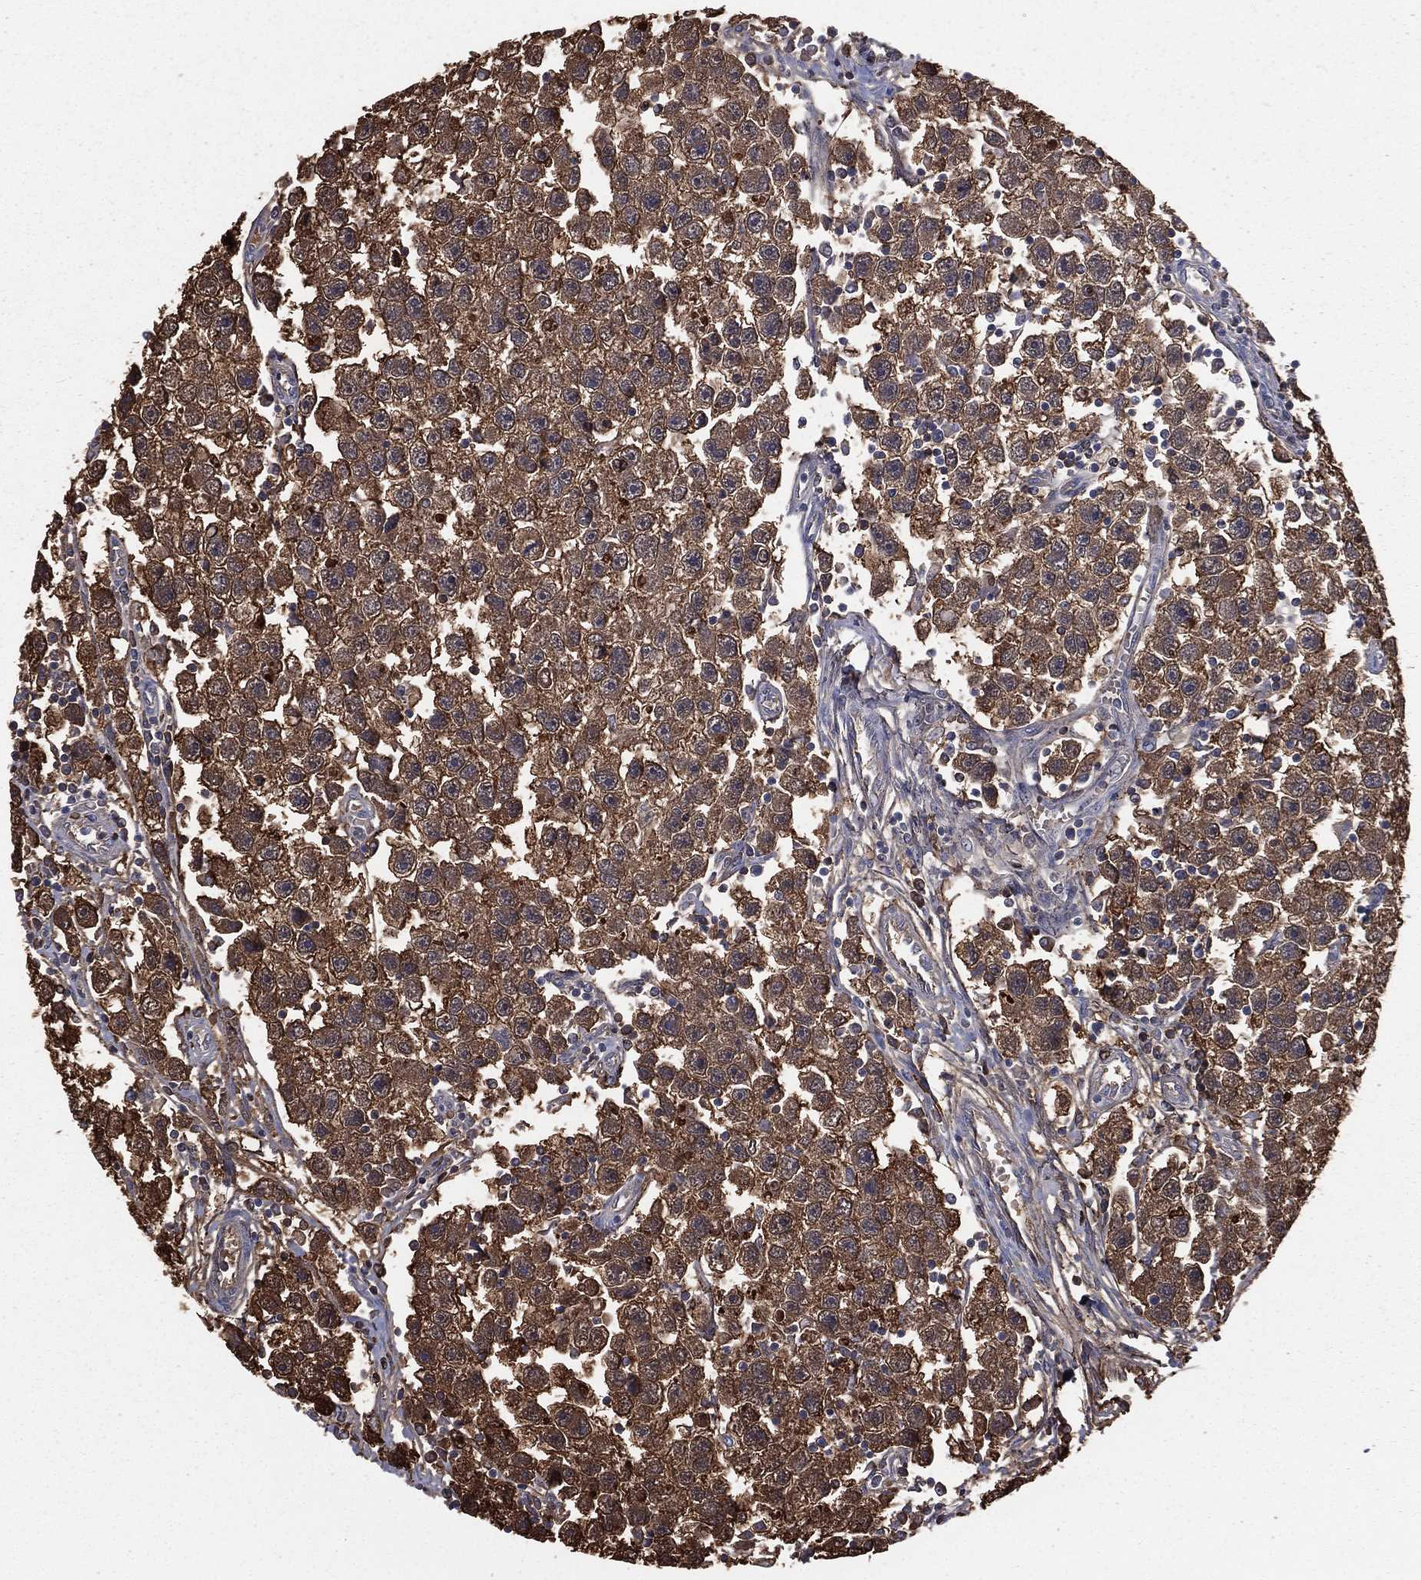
{"staining": {"intensity": "strong", "quantity": ">75%", "location": "cytoplasmic/membranous"}, "tissue": "testis cancer", "cell_type": "Tumor cells", "image_type": "cancer", "snomed": [{"axis": "morphology", "description": "Seminoma, NOS"}, {"axis": "topography", "description": "Testis"}], "caption": "IHC histopathology image of neoplastic tissue: testis cancer (seminoma) stained using IHC exhibits high levels of strong protein expression localized specifically in the cytoplasmic/membranous of tumor cells, appearing as a cytoplasmic/membranous brown color.", "gene": "TBC1D2", "patient": {"sex": "male", "age": 30}}